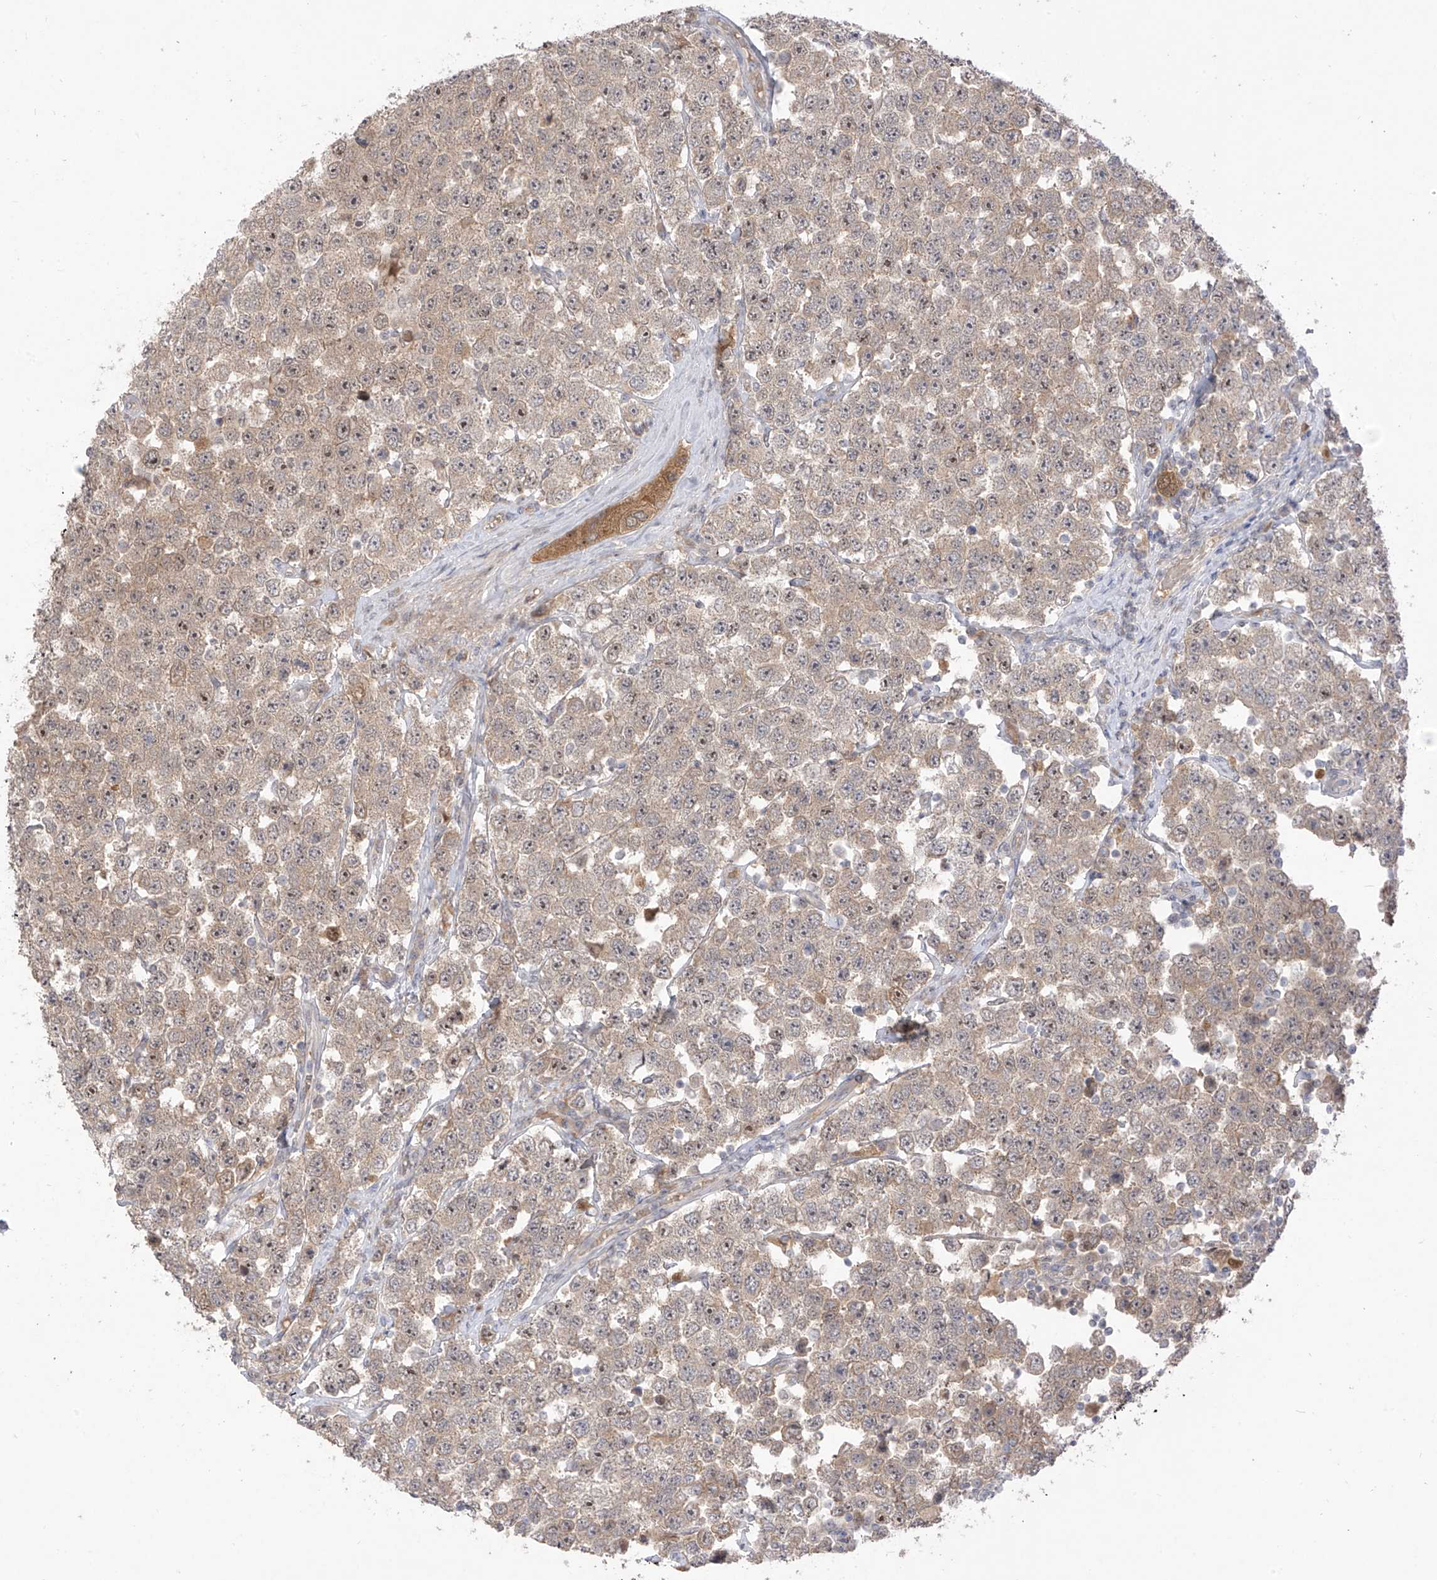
{"staining": {"intensity": "weak", "quantity": ">75%", "location": "cytoplasmic/membranous"}, "tissue": "testis cancer", "cell_type": "Tumor cells", "image_type": "cancer", "snomed": [{"axis": "morphology", "description": "Seminoma, NOS"}, {"axis": "topography", "description": "Testis"}], "caption": "An image of testis cancer stained for a protein displays weak cytoplasmic/membranous brown staining in tumor cells.", "gene": "OGT", "patient": {"sex": "male", "age": 28}}